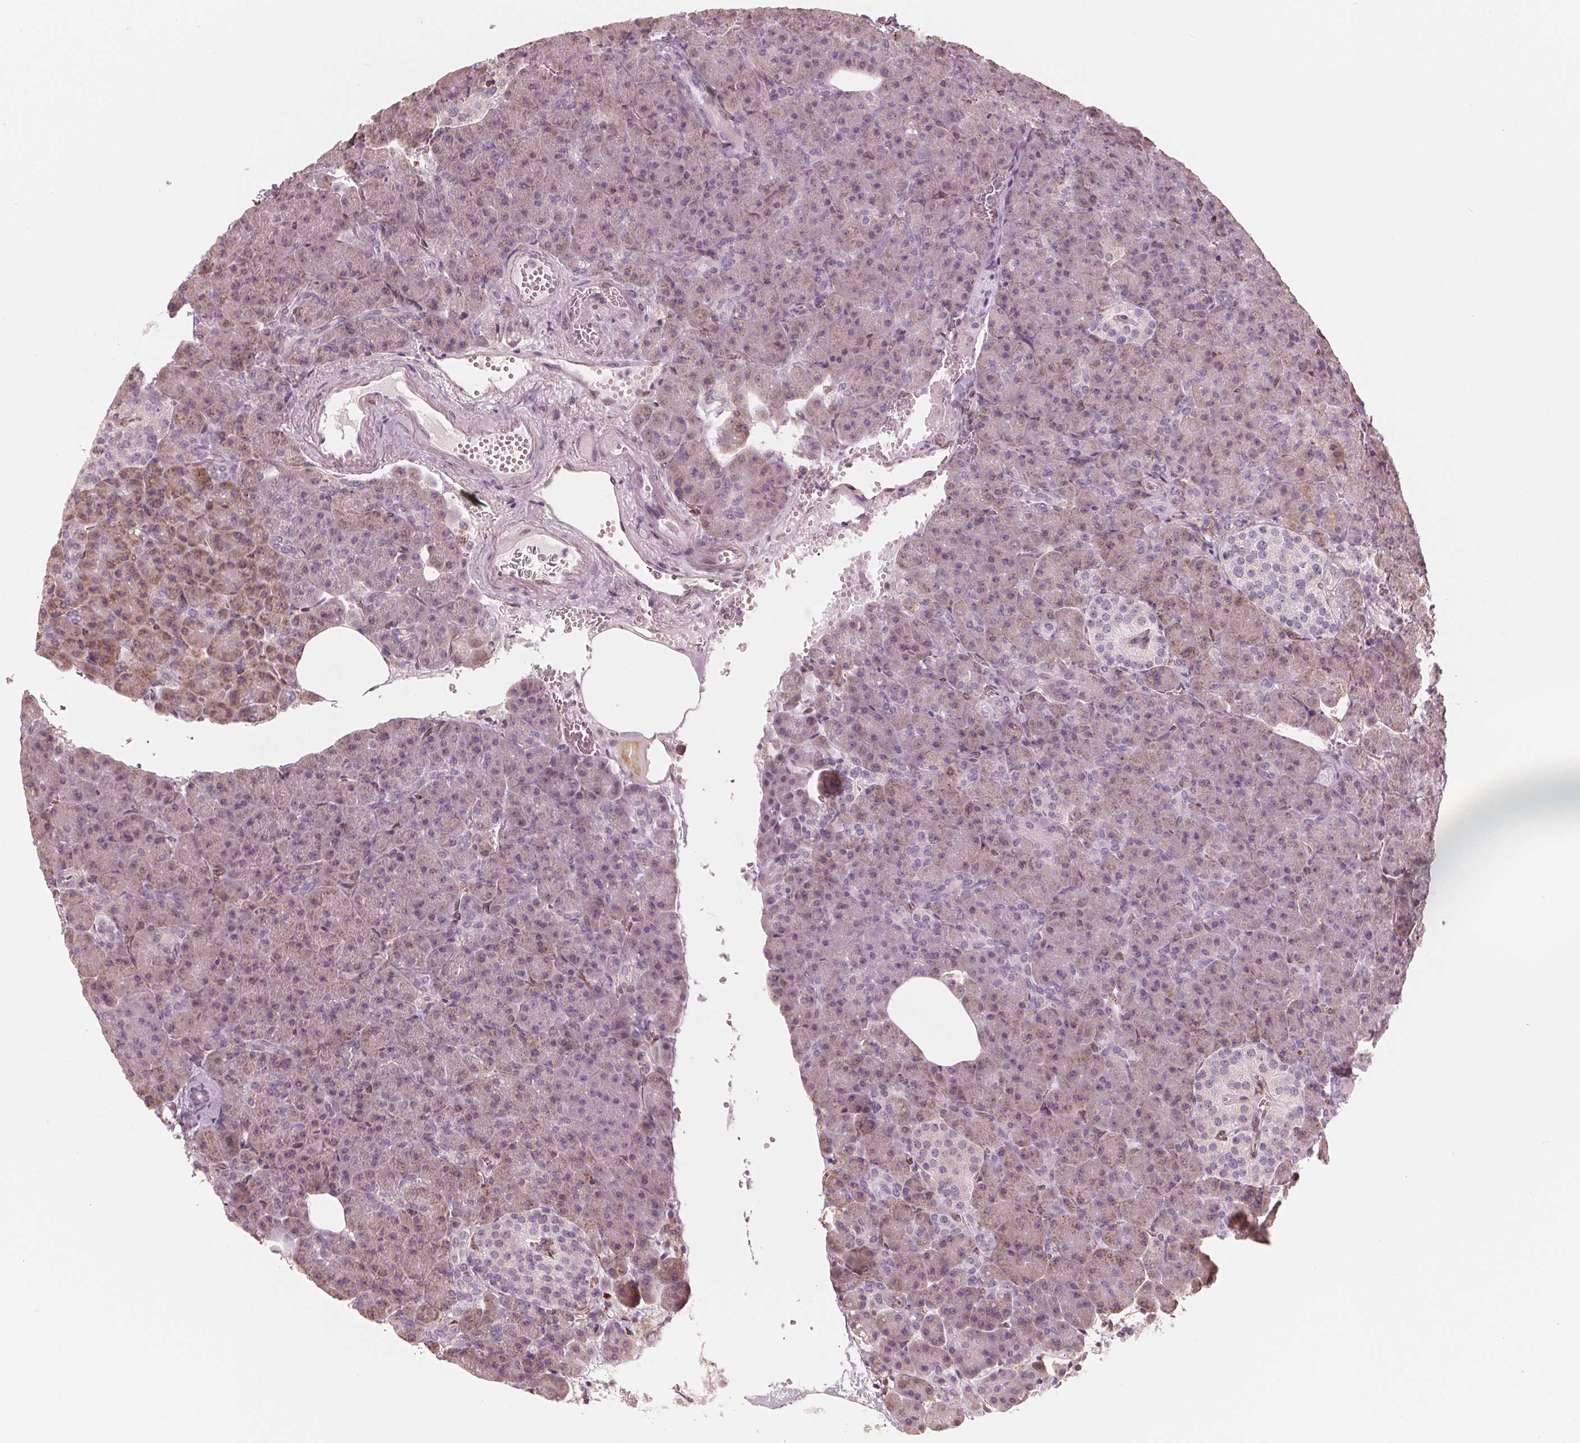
{"staining": {"intensity": "weak", "quantity": "25%-75%", "location": "cytoplasmic/membranous"}, "tissue": "pancreas", "cell_type": "Exocrine glandular cells", "image_type": "normal", "snomed": [{"axis": "morphology", "description": "Normal tissue, NOS"}, {"axis": "topography", "description": "Pancreas"}], "caption": "Protein analysis of normal pancreas reveals weak cytoplasmic/membranous expression in approximately 25%-75% of exocrine glandular cells.", "gene": "IKBIP", "patient": {"sex": "female", "age": 74}}